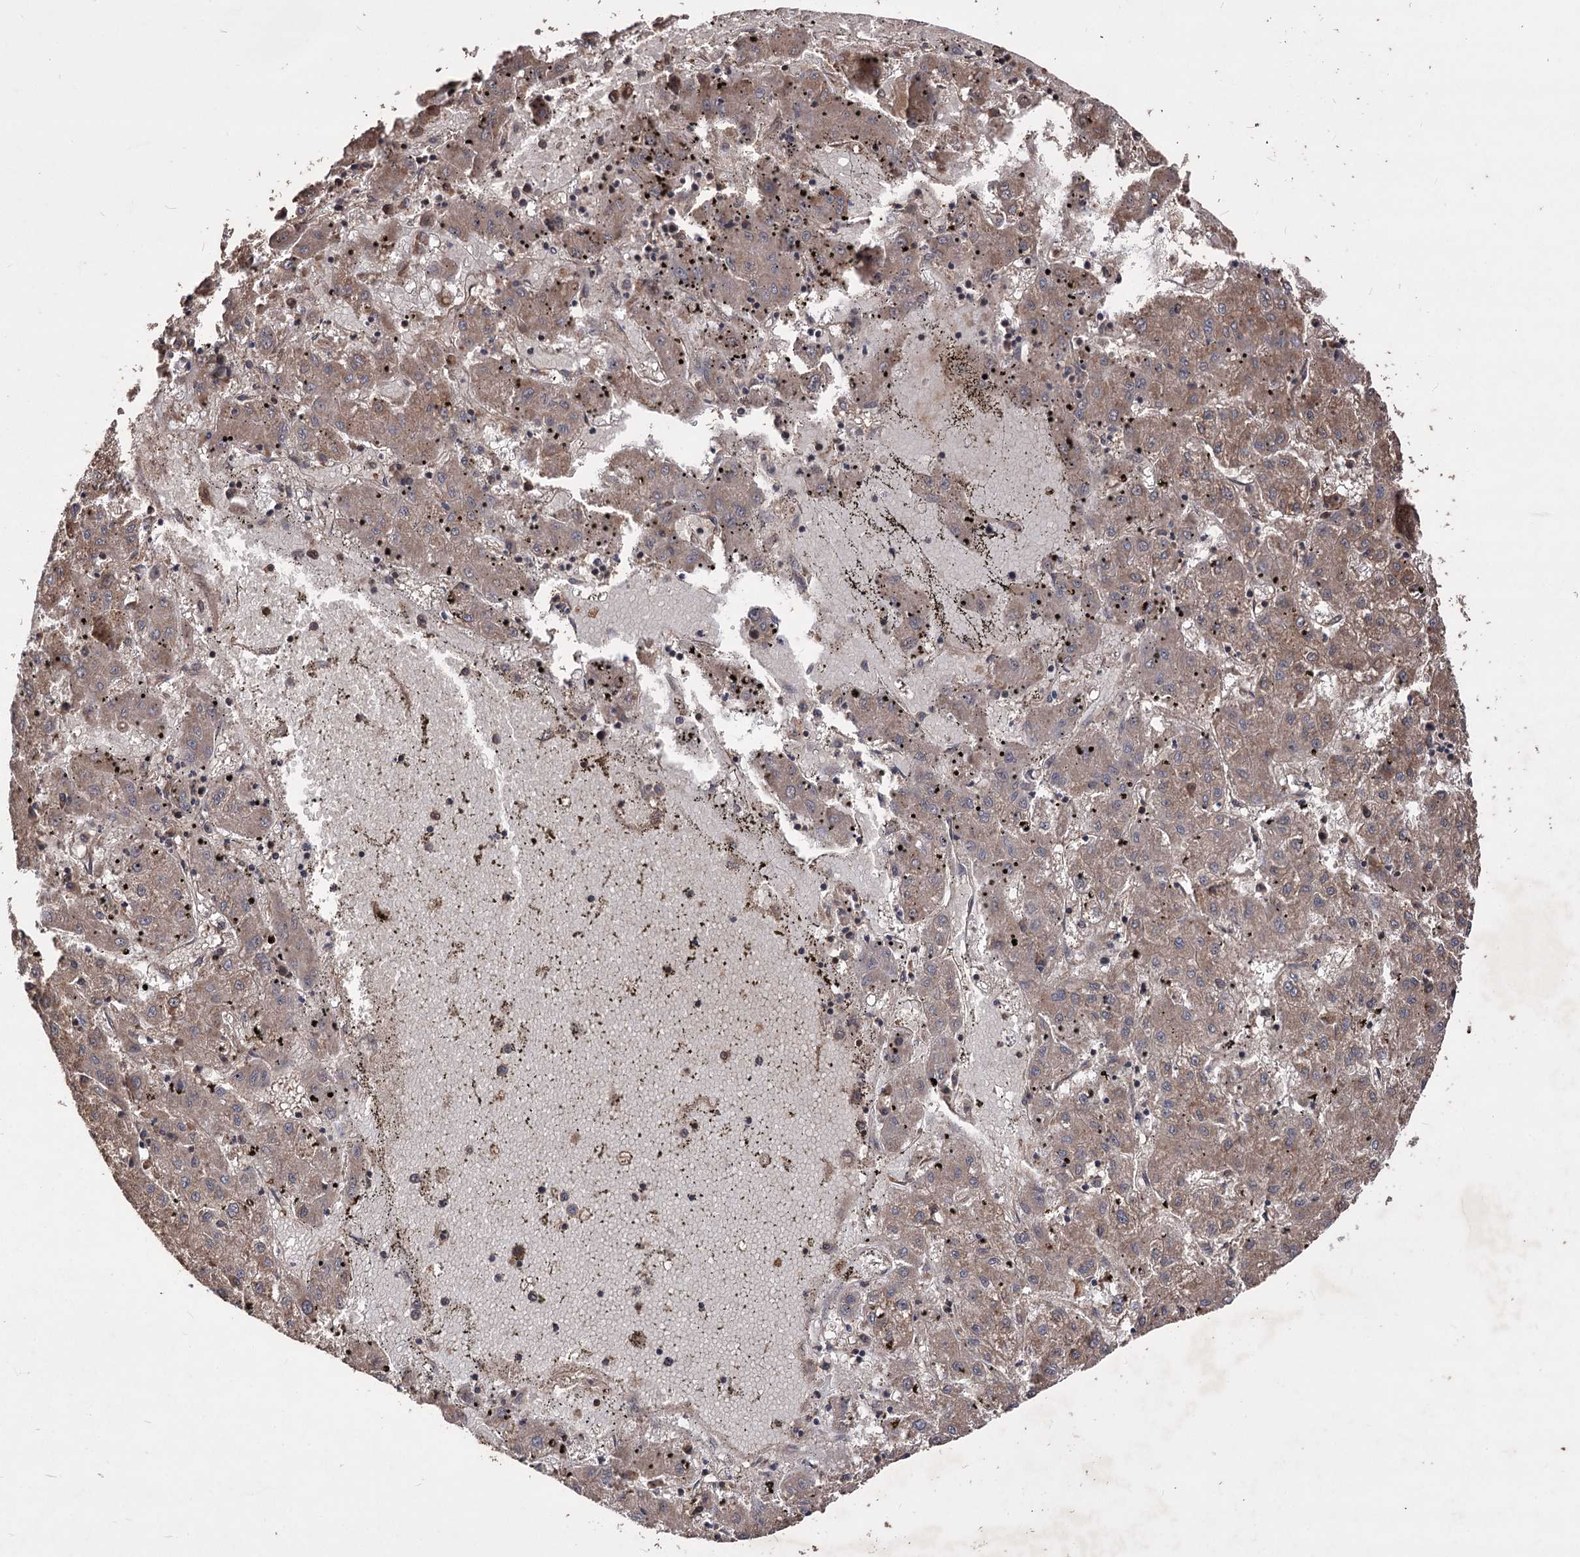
{"staining": {"intensity": "moderate", "quantity": ">75%", "location": "cytoplasmic/membranous"}, "tissue": "liver cancer", "cell_type": "Tumor cells", "image_type": "cancer", "snomed": [{"axis": "morphology", "description": "Carcinoma, Hepatocellular, NOS"}, {"axis": "topography", "description": "Liver"}], "caption": "Protein positivity by IHC displays moderate cytoplasmic/membranous positivity in about >75% of tumor cells in liver cancer.", "gene": "RASSF3", "patient": {"sex": "male", "age": 72}}